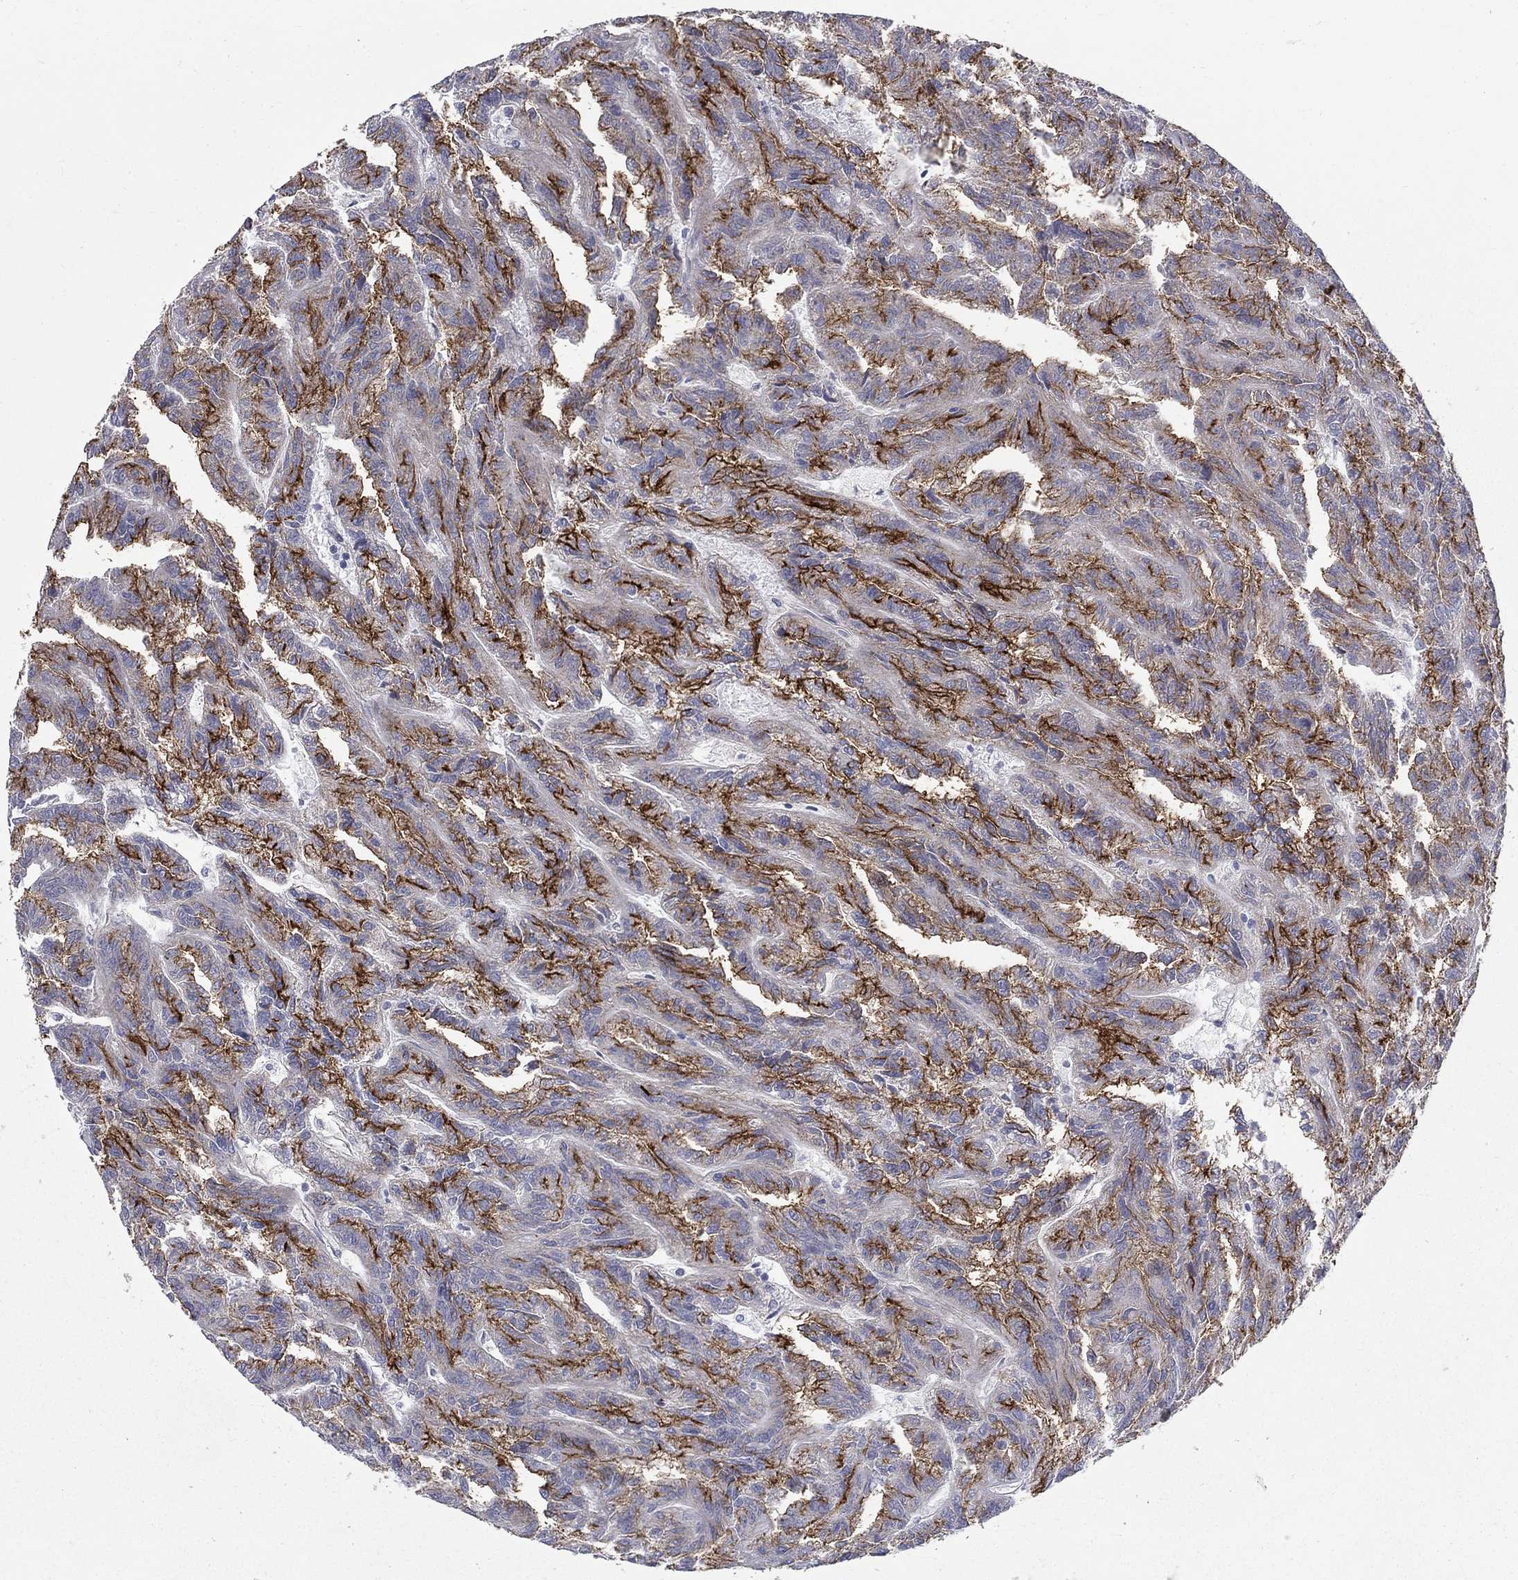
{"staining": {"intensity": "strong", "quantity": "<25%", "location": "cytoplasmic/membranous"}, "tissue": "renal cancer", "cell_type": "Tumor cells", "image_type": "cancer", "snomed": [{"axis": "morphology", "description": "Adenocarcinoma, NOS"}, {"axis": "topography", "description": "Kidney"}], "caption": "An image of renal cancer (adenocarcinoma) stained for a protein demonstrates strong cytoplasmic/membranous brown staining in tumor cells.", "gene": "SLC1A1", "patient": {"sex": "male", "age": 79}}